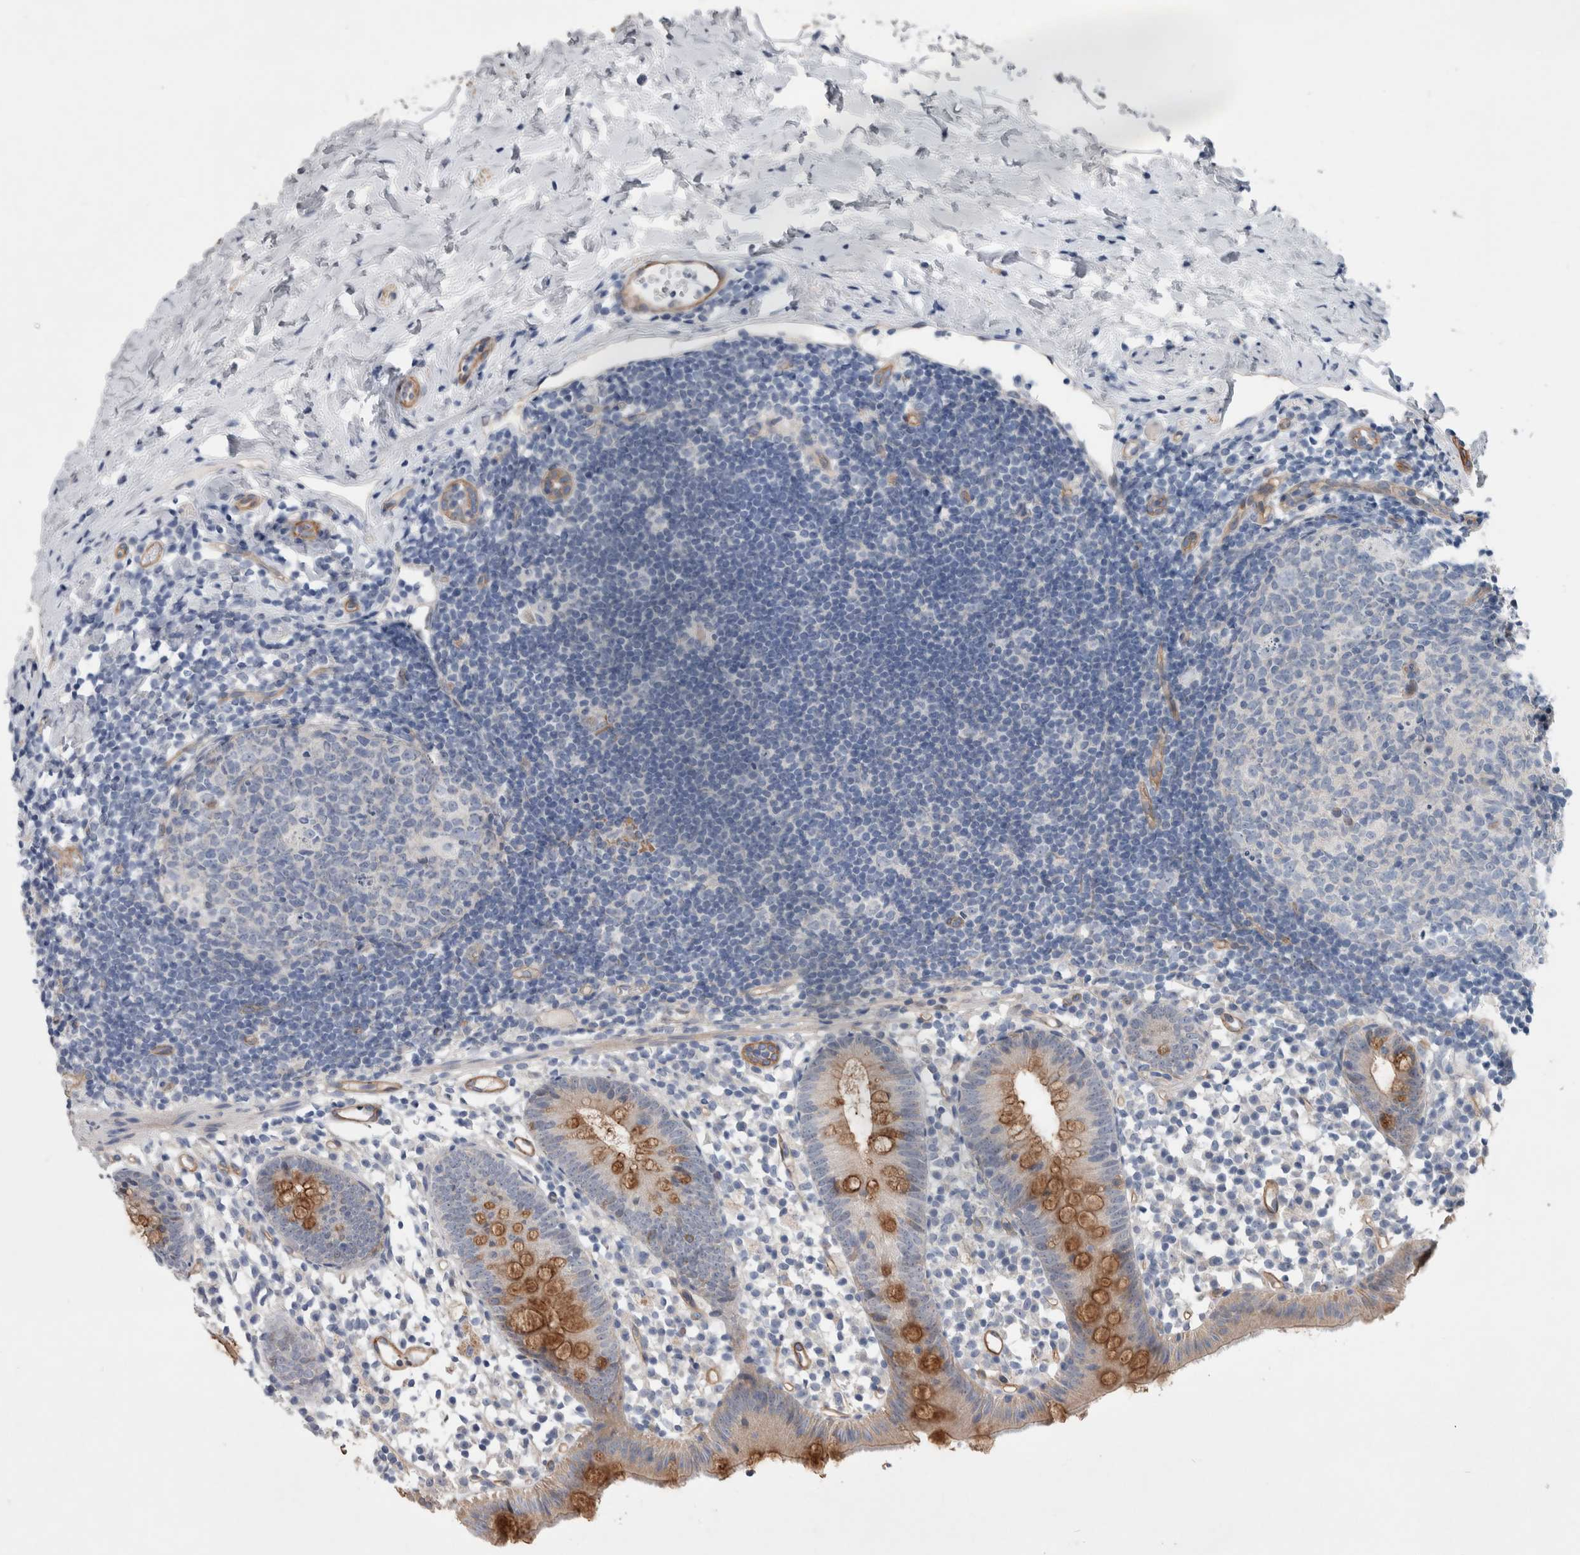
{"staining": {"intensity": "moderate", "quantity": "<25%", "location": "cytoplasmic/membranous"}, "tissue": "appendix", "cell_type": "Glandular cells", "image_type": "normal", "snomed": [{"axis": "morphology", "description": "Normal tissue, NOS"}, {"axis": "topography", "description": "Appendix"}], "caption": "Brown immunohistochemical staining in normal appendix exhibits moderate cytoplasmic/membranous expression in approximately <25% of glandular cells.", "gene": "BCAM", "patient": {"sex": "female", "age": 20}}